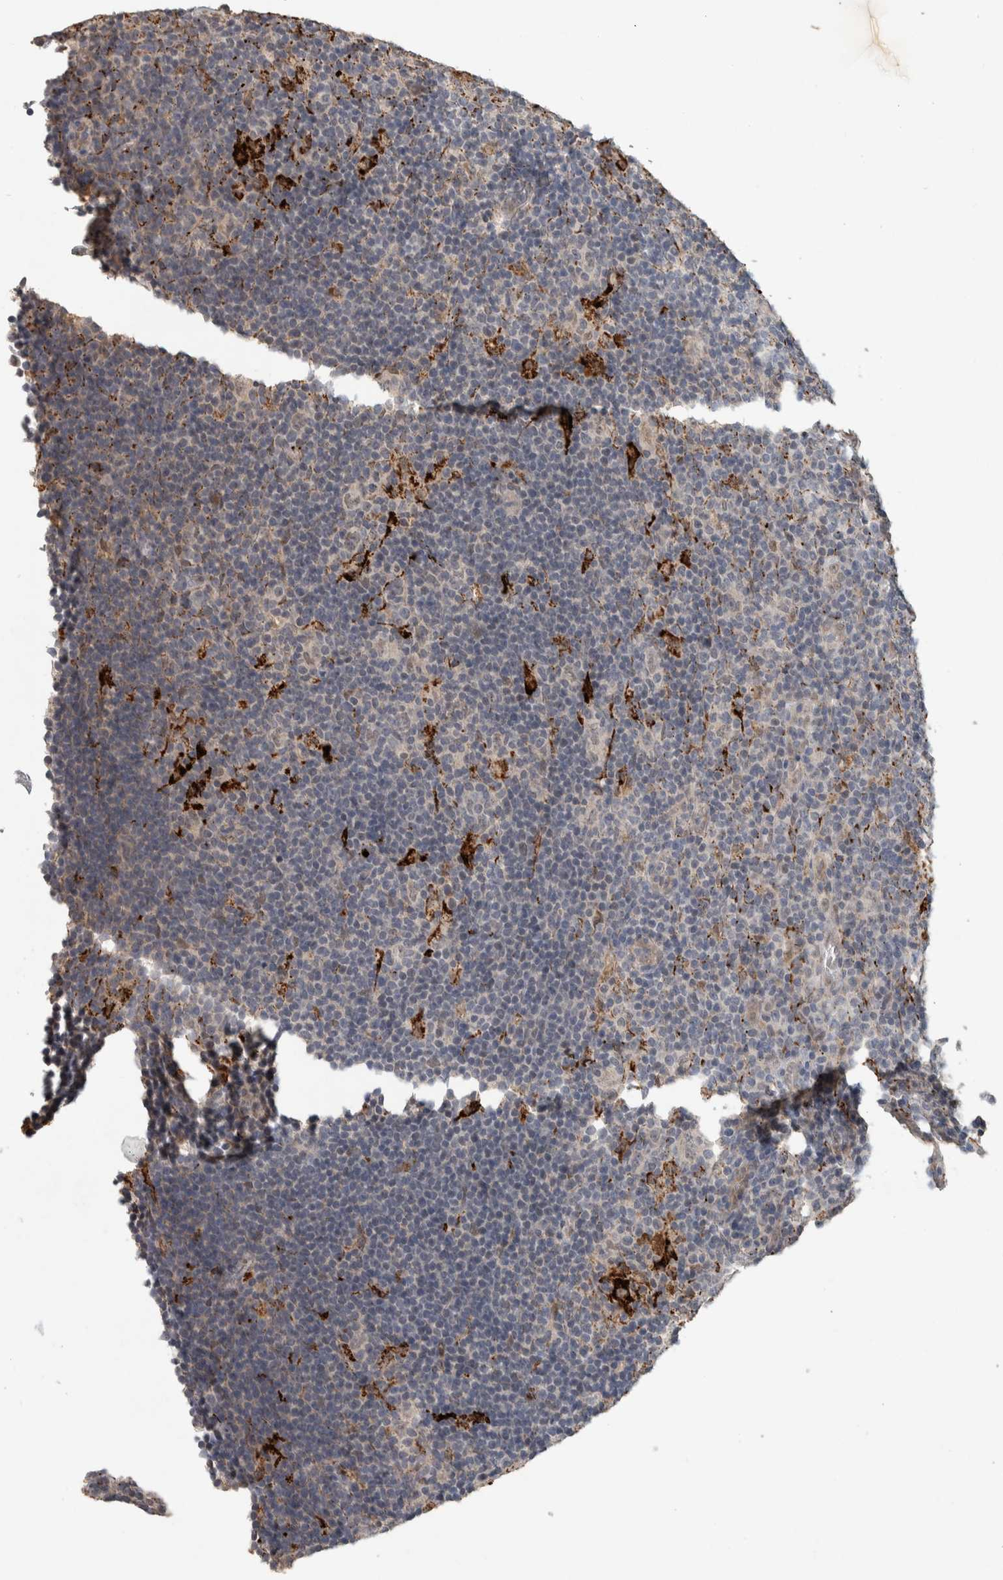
{"staining": {"intensity": "negative", "quantity": "none", "location": "none"}, "tissue": "lymphoma", "cell_type": "Tumor cells", "image_type": "cancer", "snomed": [{"axis": "morphology", "description": "Hodgkin's disease, NOS"}, {"axis": "topography", "description": "Lymph node"}], "caption": "Protein analysis of lymphoma reveals no significant expression in tumor cells. The staining is performed using DAB (3,3'-diaminobenzidine) brown chromogen with nuclei counter-stained in using hematoxylin.", "gene": "CHRM3", "patient": {"sex": "female", "age": 57}}